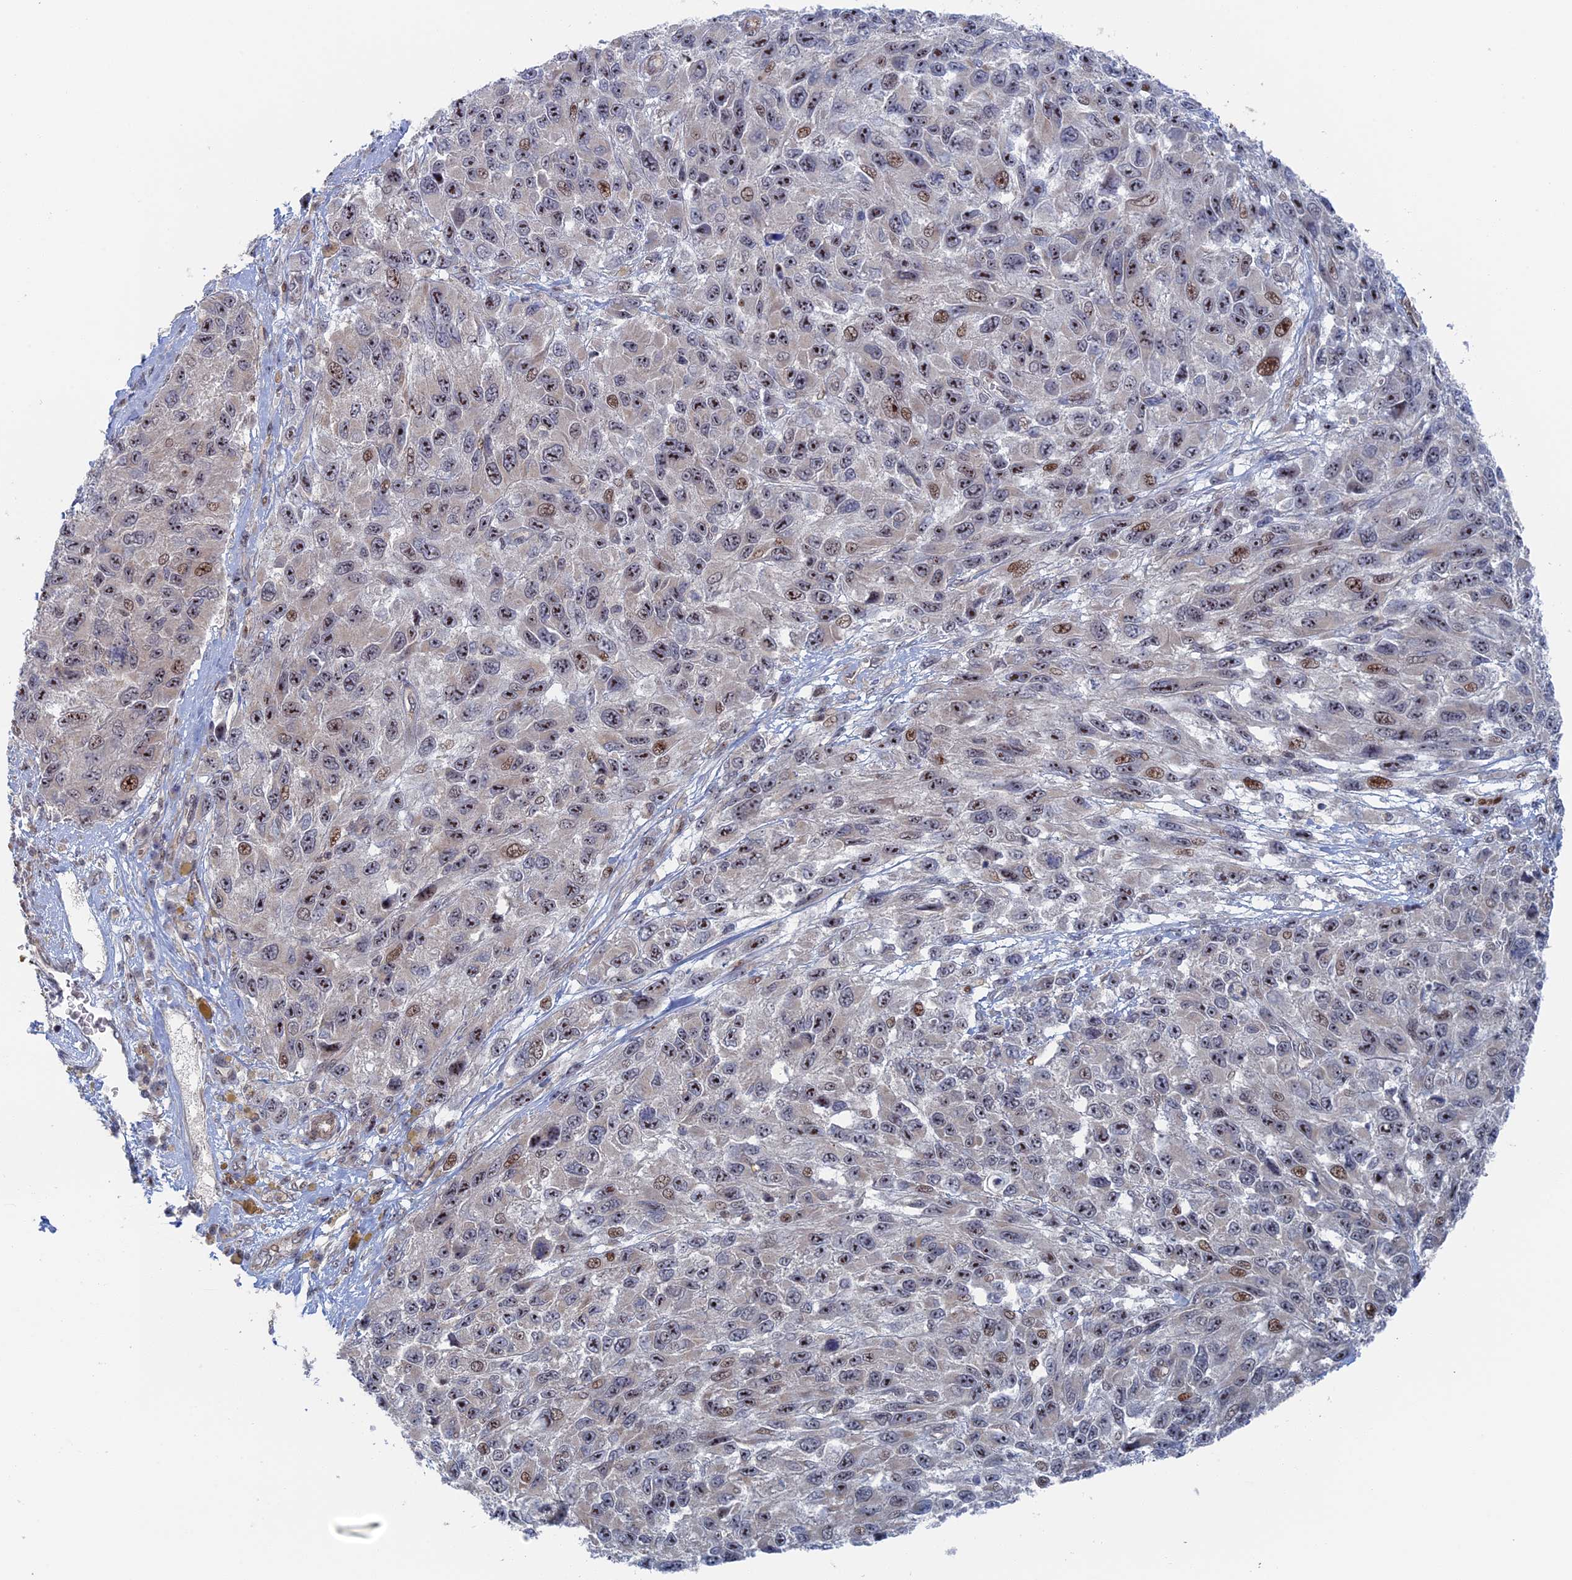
{"staining": {"intensity": "moderate", "quantity": "<25%", "location": "nuclear"}, "tissue": "melanoma", "cell_type": "Tumor cells", "image_type": "cancer", "snomed": [{"axis": "morphology", "description": "Normal tissue, NOS"}, {"axis": "morphology", "description": "Malignant melanoma, NOS"}, {"axis": "topography", "description": "Skin"}], "caption": "A brown stain labels moderate nuclear staining of a protein in melanoma tumor cells. The staining is performed using DAB brown chromogen to label protein expression. The nuclei are counter-stained blue using hematoxylin.", "gene": "IL7", "patient": {"sex": "female", "age": 96}}